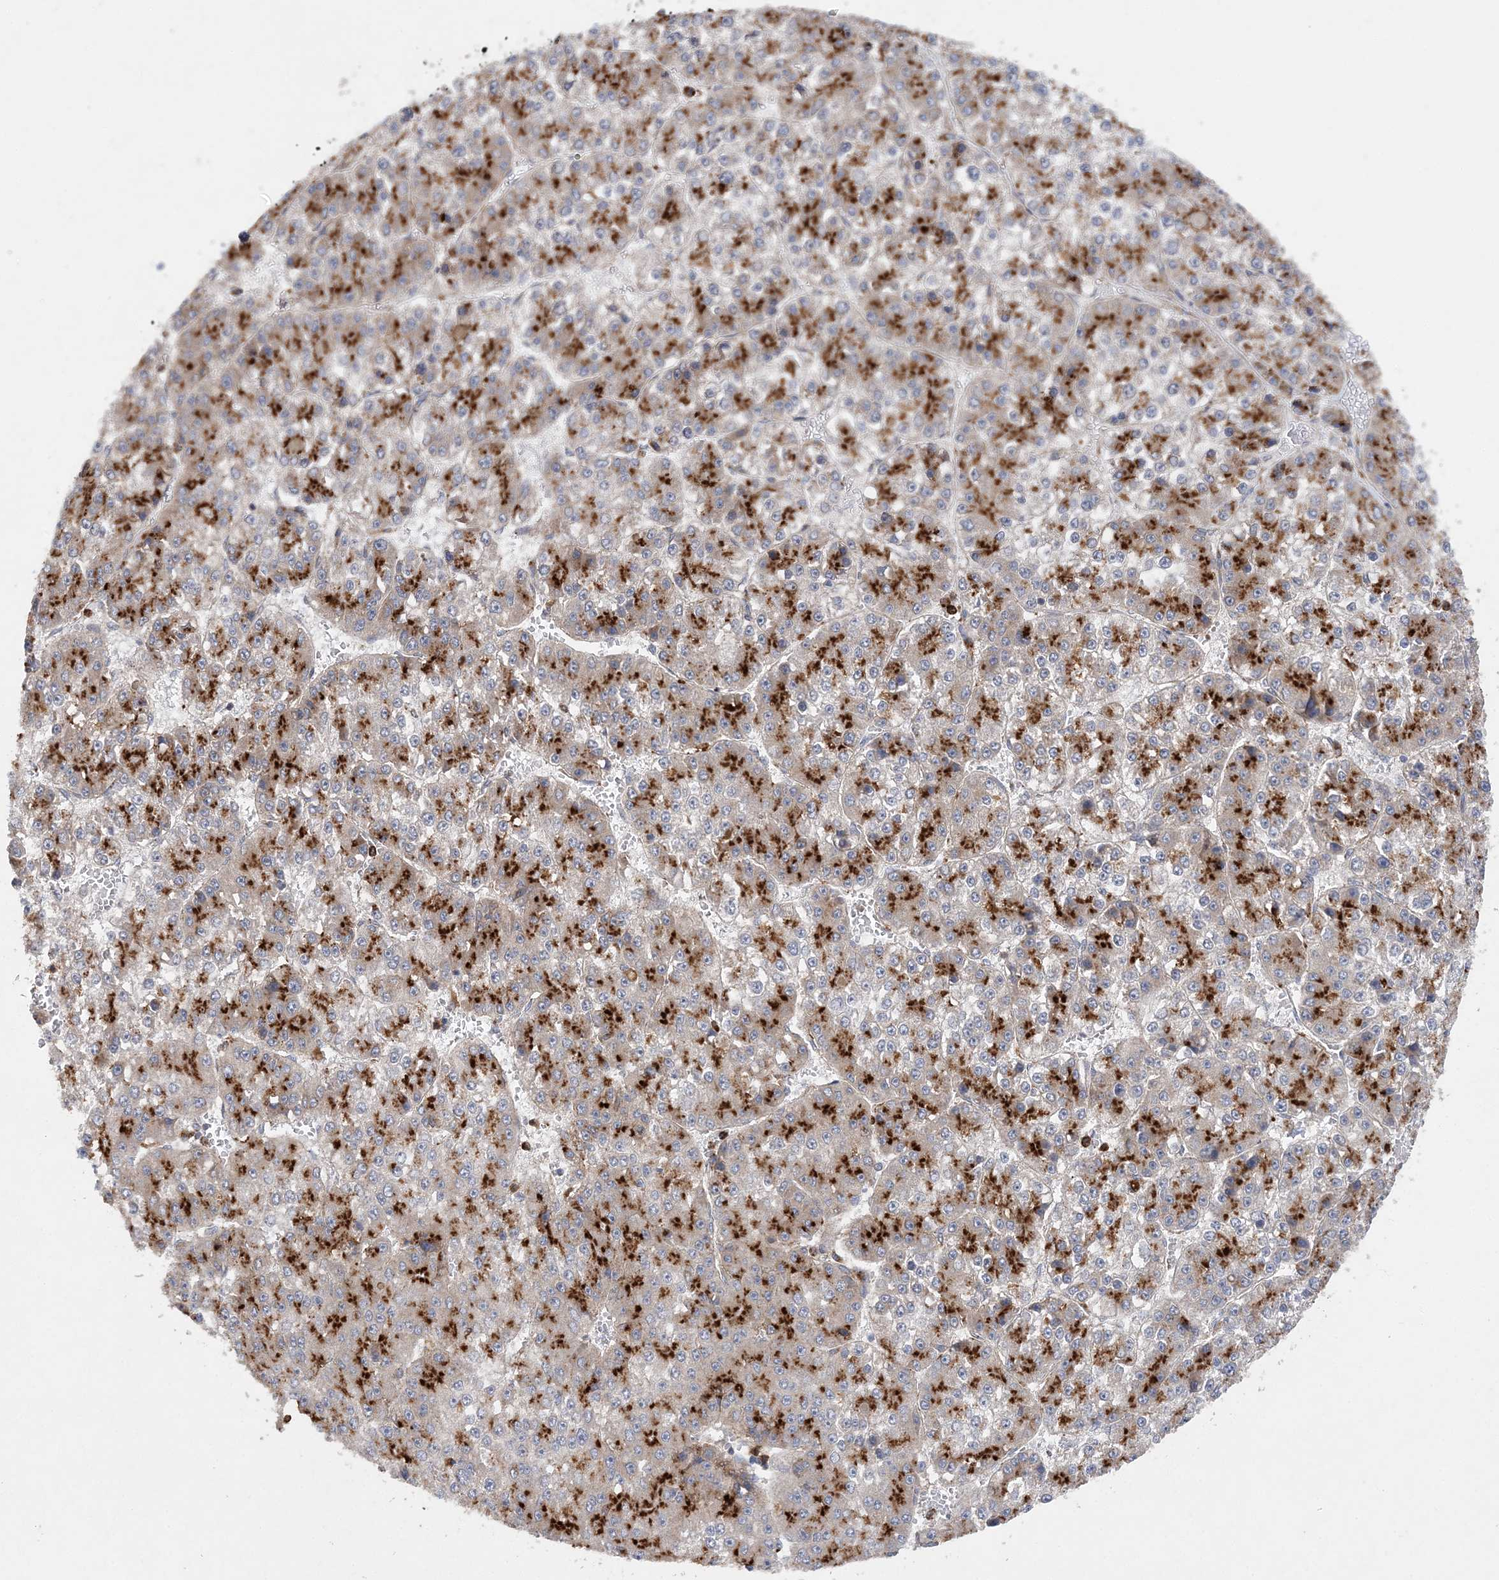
{"staining": {"intensity": "strong", "quantity": "25%-75%", "location": "cytoplasmic/membranous"}, "tissue": "liver cancer", "cell_type": "Tumor cells", "image_type": "cancer", "snomed": [{"axis": "morphology", "description": "Carcinoma, Hepatocellular, NOS"}, {"axis": "topography", "description": "Liver"}], "caption": "The photomicrograph demonstrates a brown stain indicating the presence of a protein in the cytoplasmic/membranous of tumor cells in hepatocellular carcinoma (liver). Nuclei are stained in blue.", "gene": "PTTG1IP", "patient": {"sex": "female", "age": 73}}